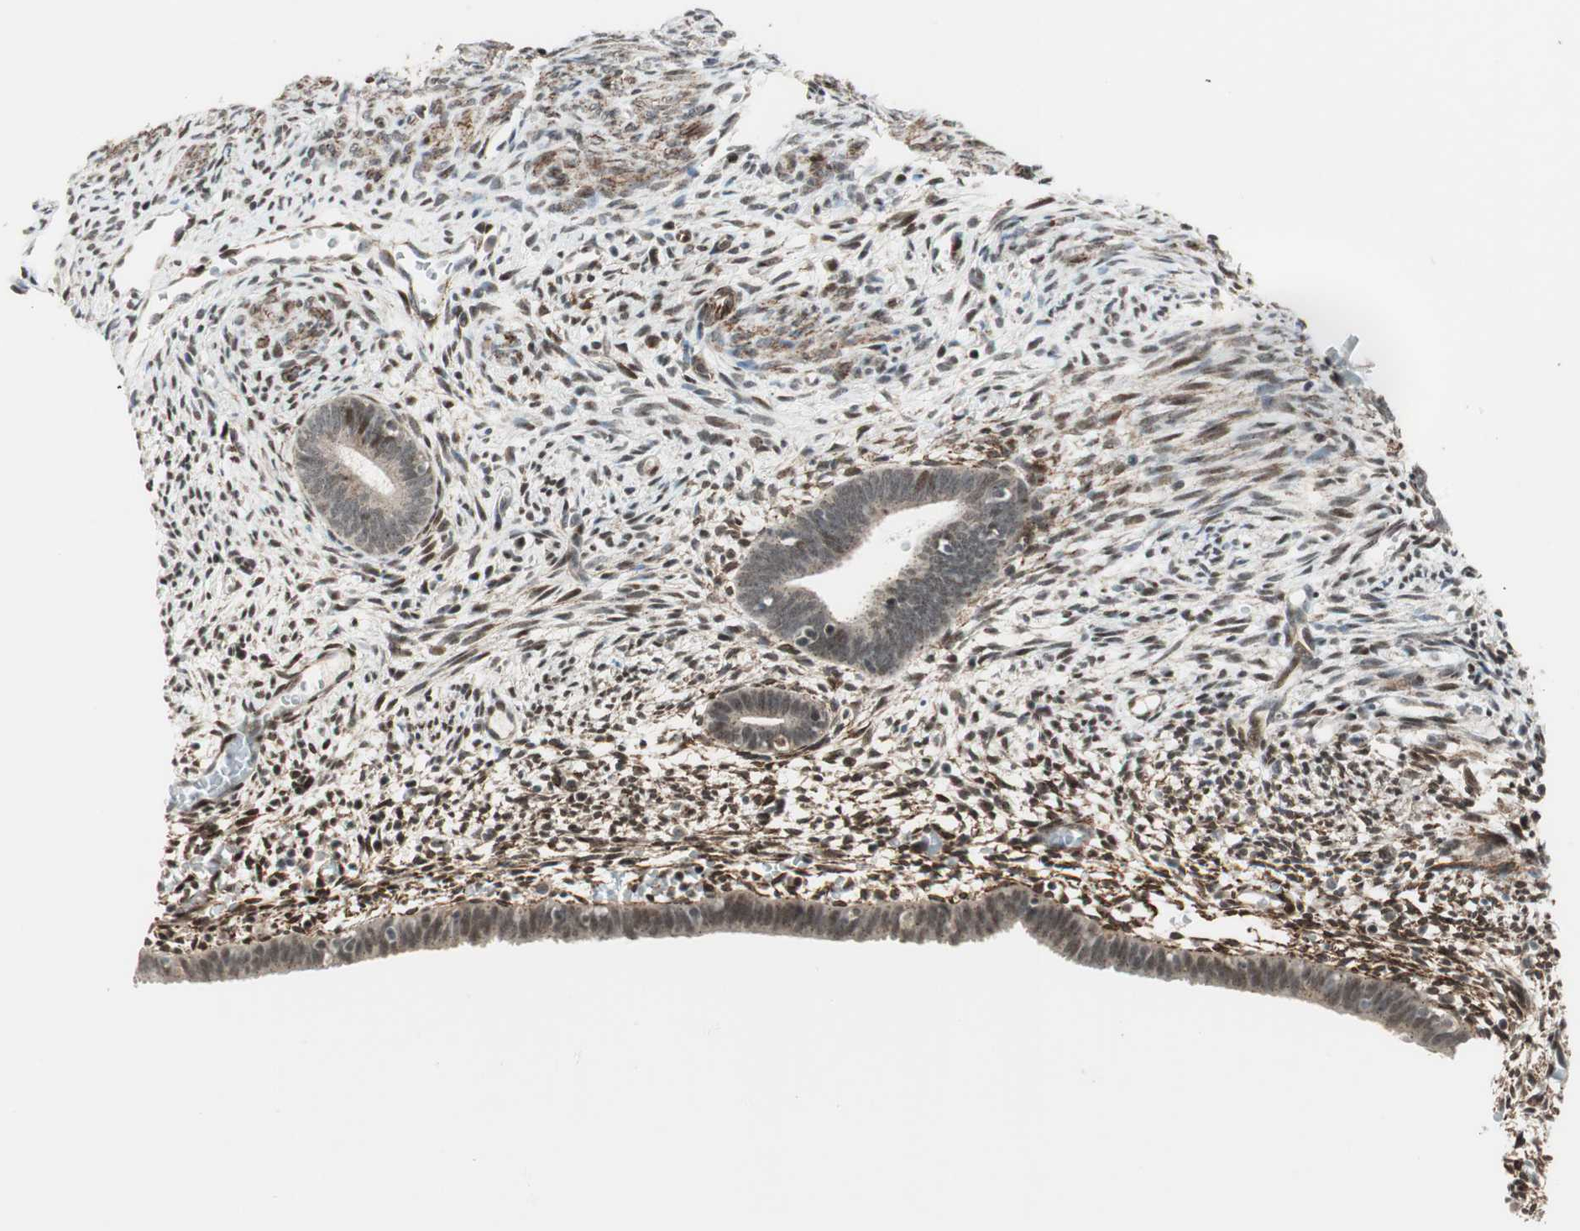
{"staining": {"intensity": "moderate", "quantity": ">75%", "location": "cytoplasmic/membranous"}, "tissue": "endometrium", "cell_type": "Cells in endometrial stroma", "image_type": "normal", "snomed": [{"axis": "morphology", "description": "Normal tissue, NOS"}, {"axis": "morphology", "description": "Atrophy, NOS"}, {"axis": "topography", "description": "Uterus"}, {"axis": "topography", "description": "Endometrium"}], "caption": "Endometrium stained with a brown dye displays moderate cytoplasmic/membranous positive expression in about >75% of cells in endometrial stroma.", "gene": "CDK19", "patient": {"sex": "female", "age": 68}}